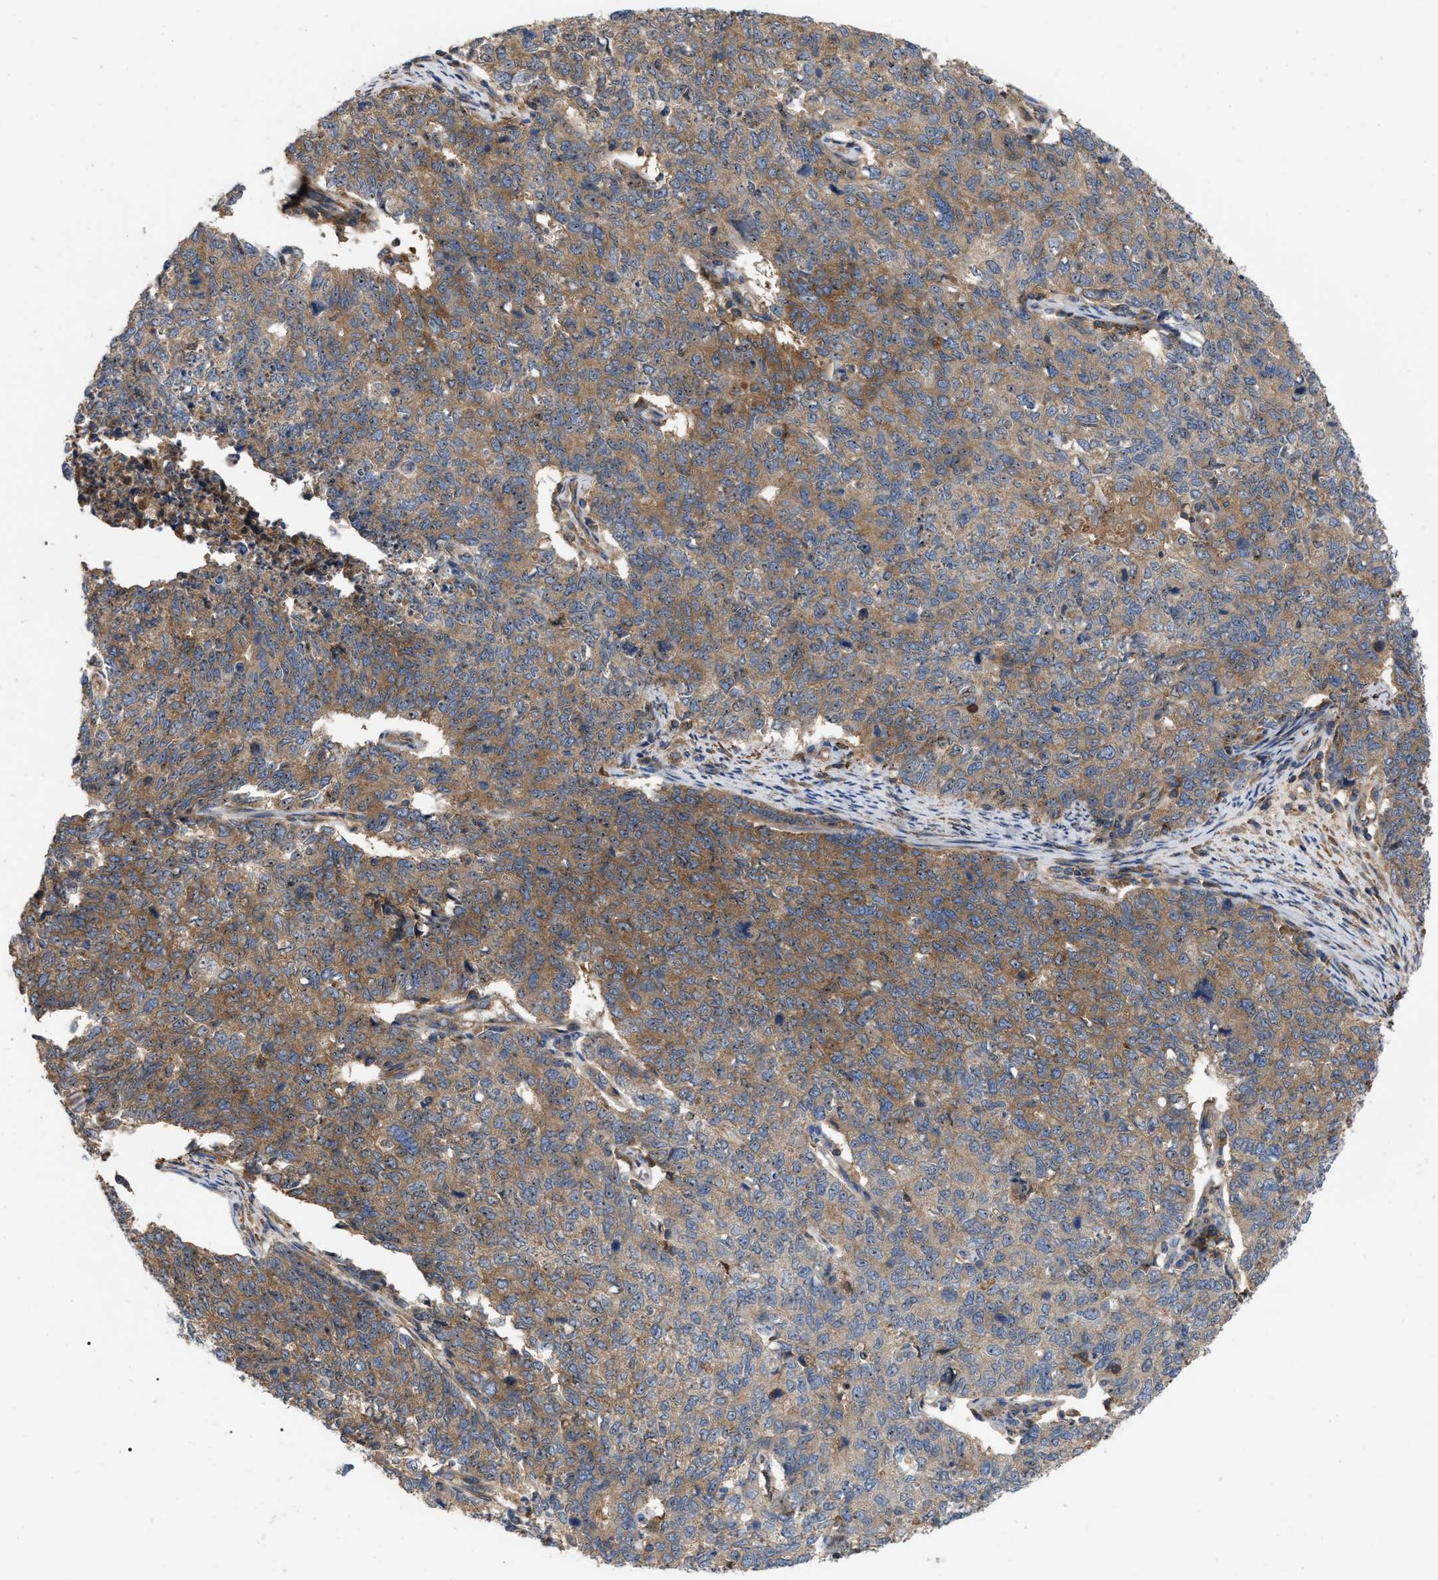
{"staining": {"intensity": "moderate", "quantity": ">75%", "location": "cytoplasmic/membranous"}, "tissue": "cervical cancer", "cell_type": "Tumor cells", "image_type": "cancer", "snomed": [{"axis": "morphology", "description": "Squamous cell carcinoma, NOS"}, {"axis": "topography", "description": "Cervix"}], "caption": "Human squamous cell carcinoma (cervical) stained with a protein marker shows moderate staining in tumor cells.", "gene": "RABEP1", "patient": {"sex": "female", "age": 63}}